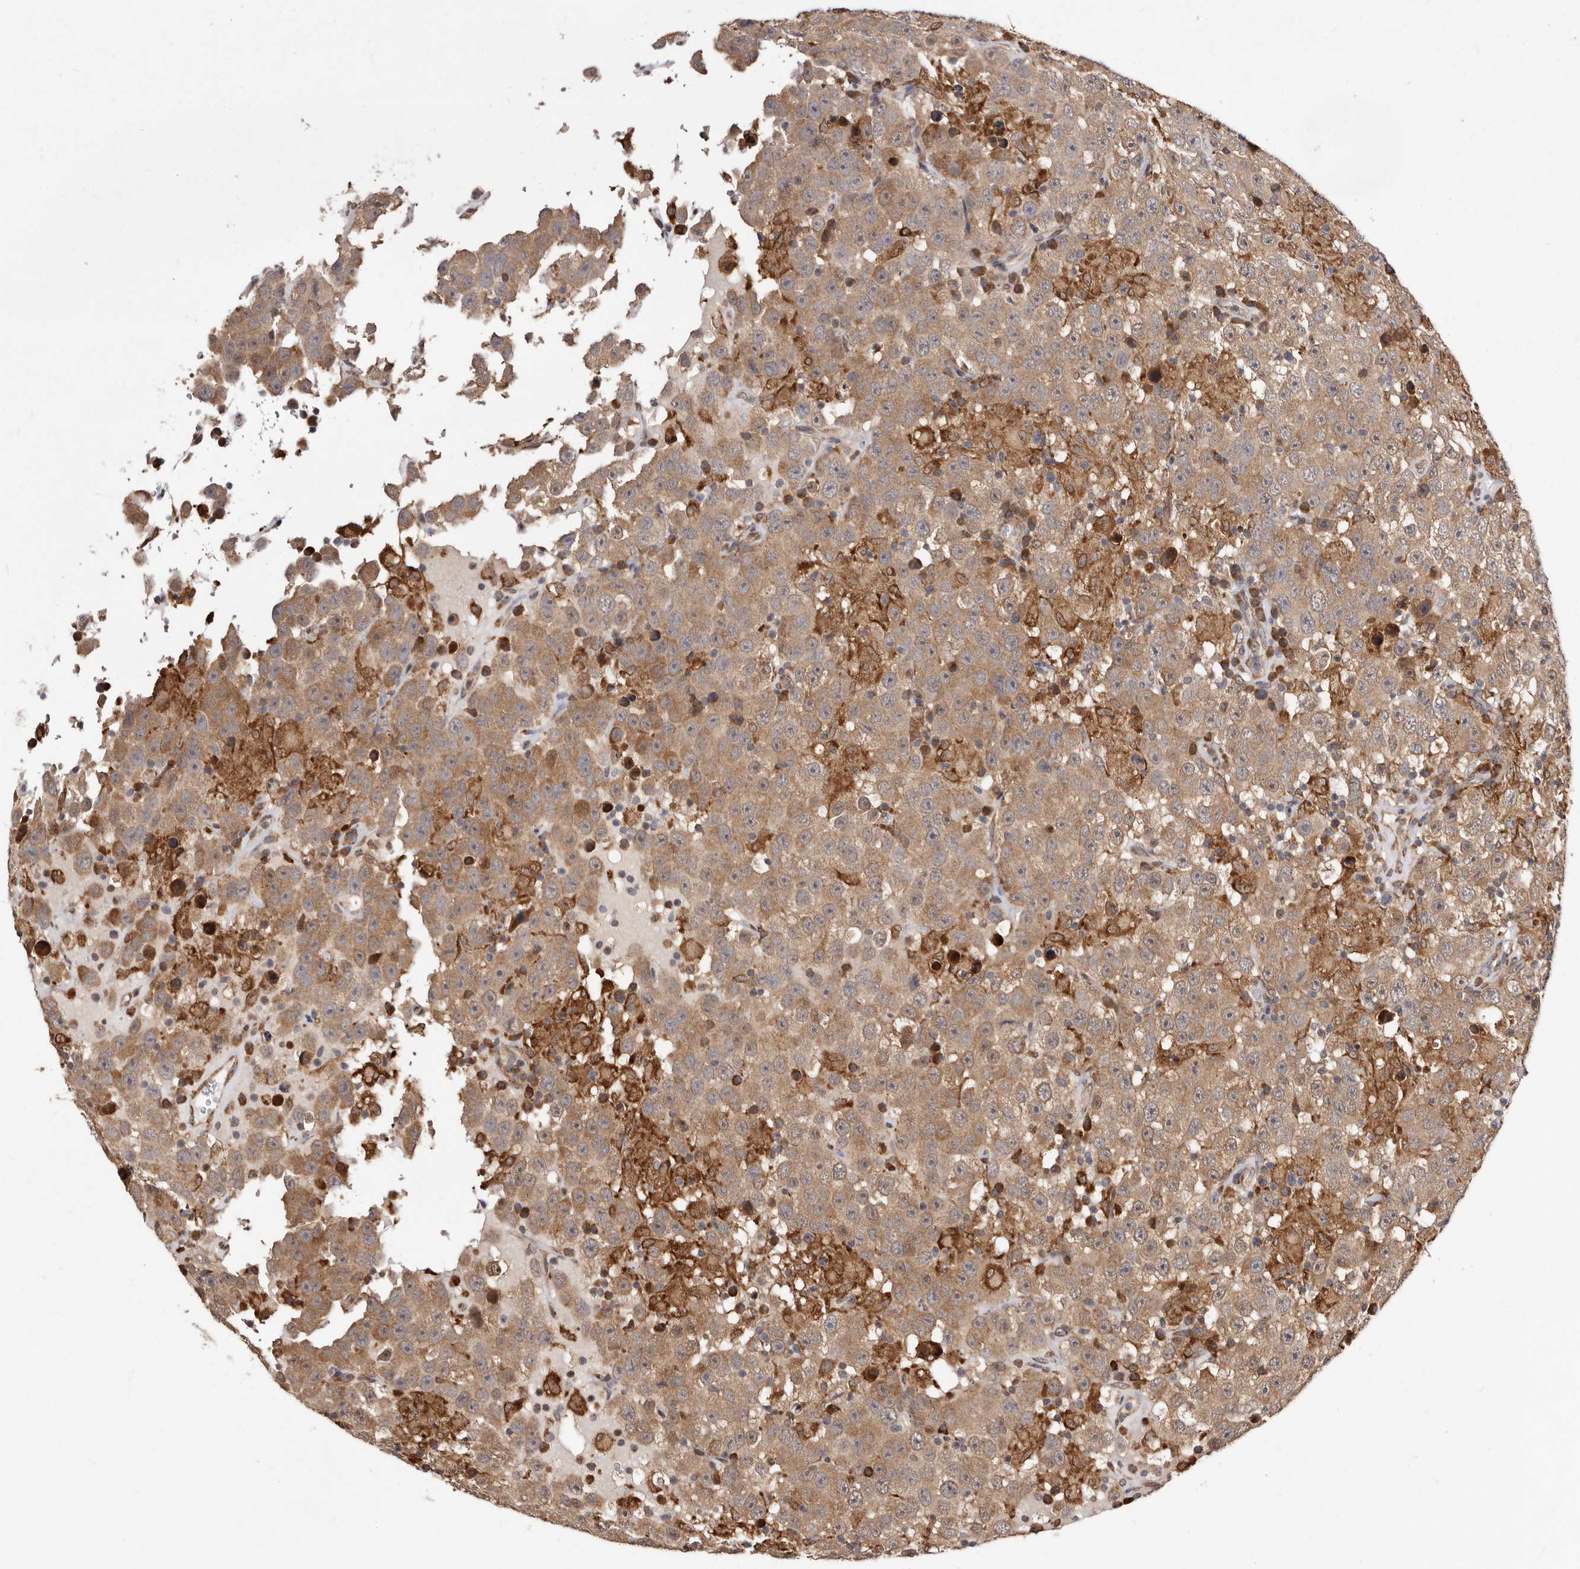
{"staining": {"intensity": "moderate", "quantity": ">75%", "location": "cytoplasmic/membranous"}, "tissue": "testis cancer", "cell_type": "Tumor cells", "image_type": "cancer", "snomed": [{"axis": "morphology", "description": "Seminoma, NOS"}, {"axis": "topography", "description": "Testis"}], "caption": "Immunohistochemical staining of human testis seminoma exhibits medium levels of moderate cytoplasmic/membranous protein staining in about >75% of tumor cells.", "gene": "RRM2B", "patient": {"sex": "male", "age": 41}}